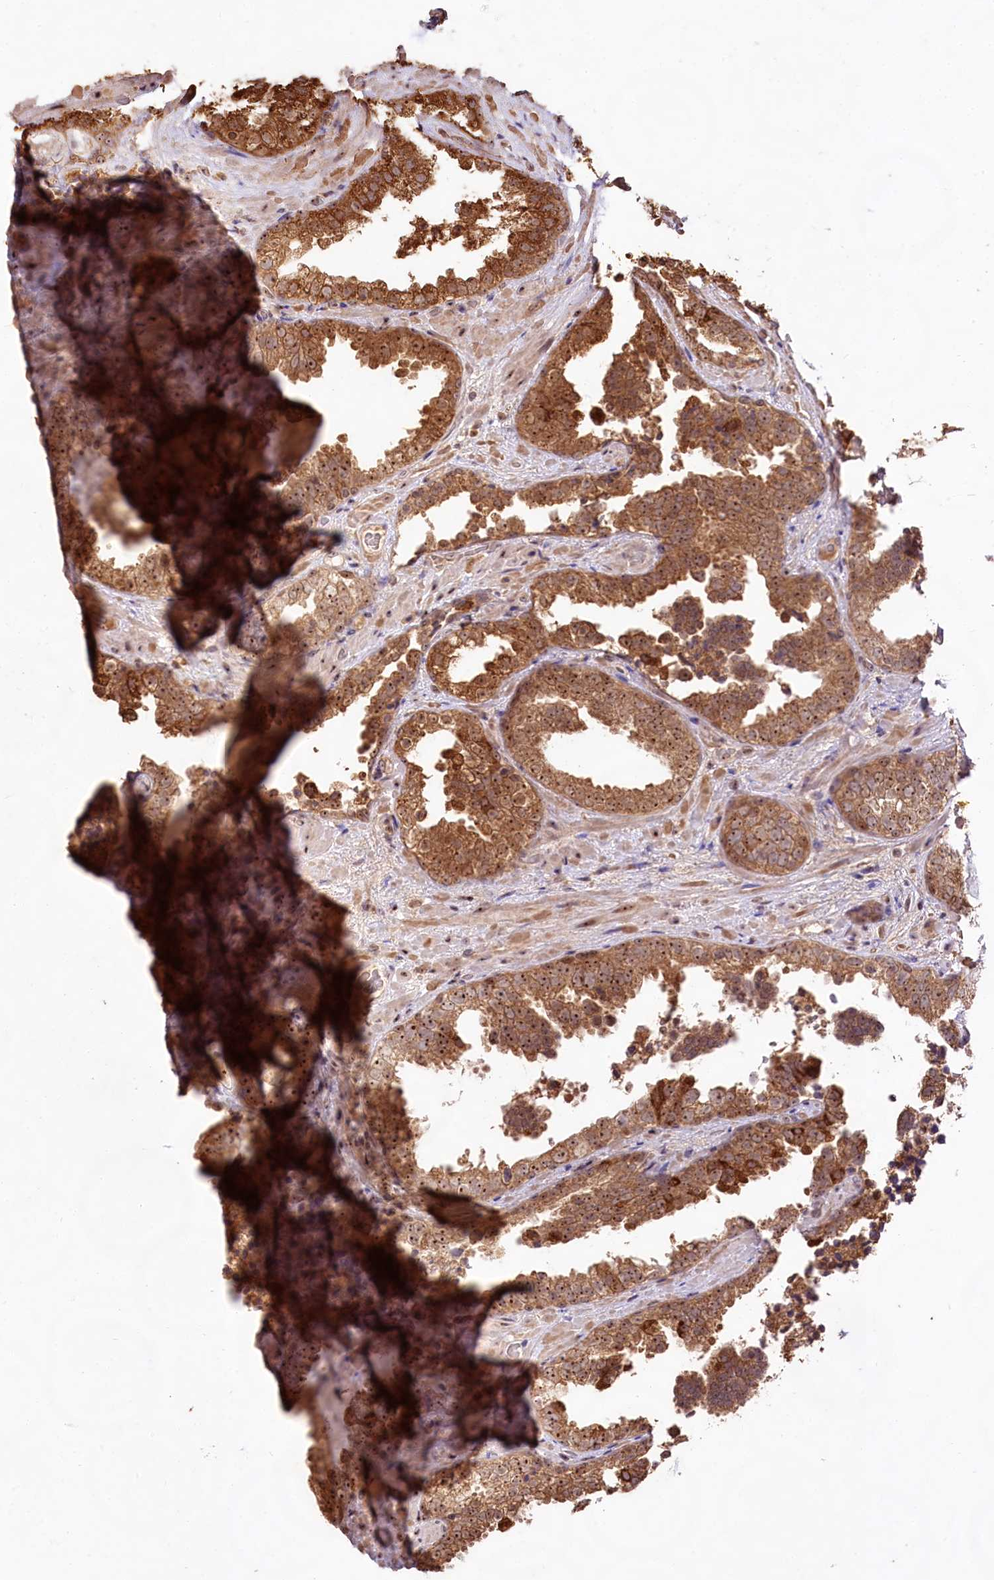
{"staining": {"intensity": "strong", "quantity": ">75%", "location": "cytoplasmic/membranous,nuclear"}, "tissue": "prostate cancer", "cell_type": "Tumor cells", "image_type": "cancer", "snomed": [{"axis": "morphology", "description": "Adenocarcinoma, High grade"}, {"axis": "topography", "description": "Prostate and seminal vesicle, NOS"}], "caption": "Prostate adenocarcinoma (high-grade) was stained to show a protein in brown. There is high levels of strong cytoplasmic/membranous and nuclear positivity in about >75% of tumor cells.", "gene": "RRP8", "patient": {"sex": "male", "age": 67}}